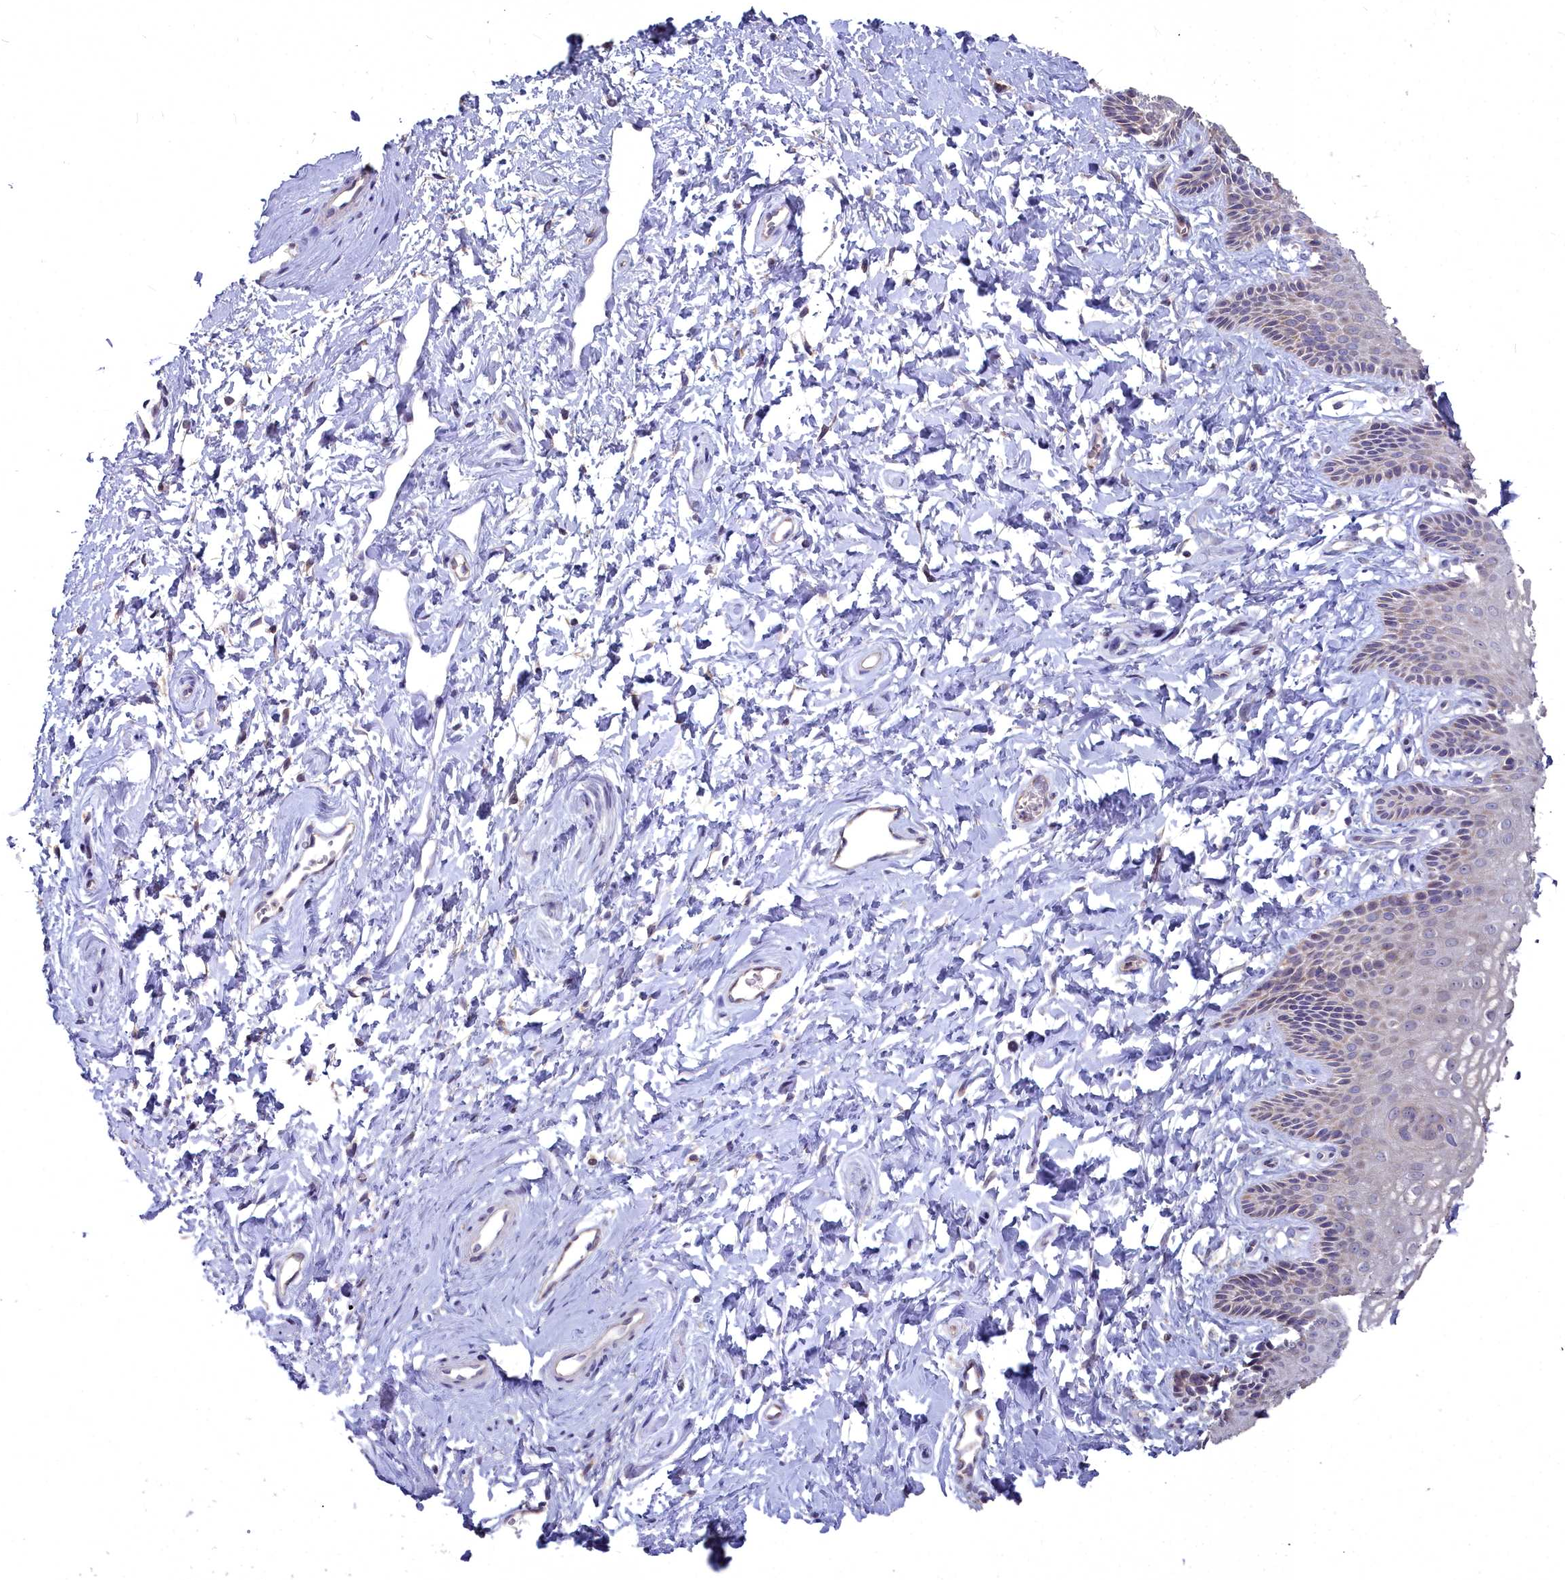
{"staining": {"intensity": "weak", "quantity": "25%-75%", "location": "cytoplasmic/membranous"}, "tissue": "vagina", "cell_type": "Squamous epithelial cells", "image_type": "normal", "snomed": [{"axis": "morphology", "description": "Normal tissue, NOS"}, {"axis": "topography", "description": "Vagina"}, {"axis": "topography", "description": "Cervix"}], "caption": "About 25%-75% of squamous epithelial cells in unremarkable vagina exhibit weak cytoplasmic/membranous protein staining as visualized by brown immunohistochemical staining.", "gene": "MICU2", "patient": {"sex": "female", "age": 40}}